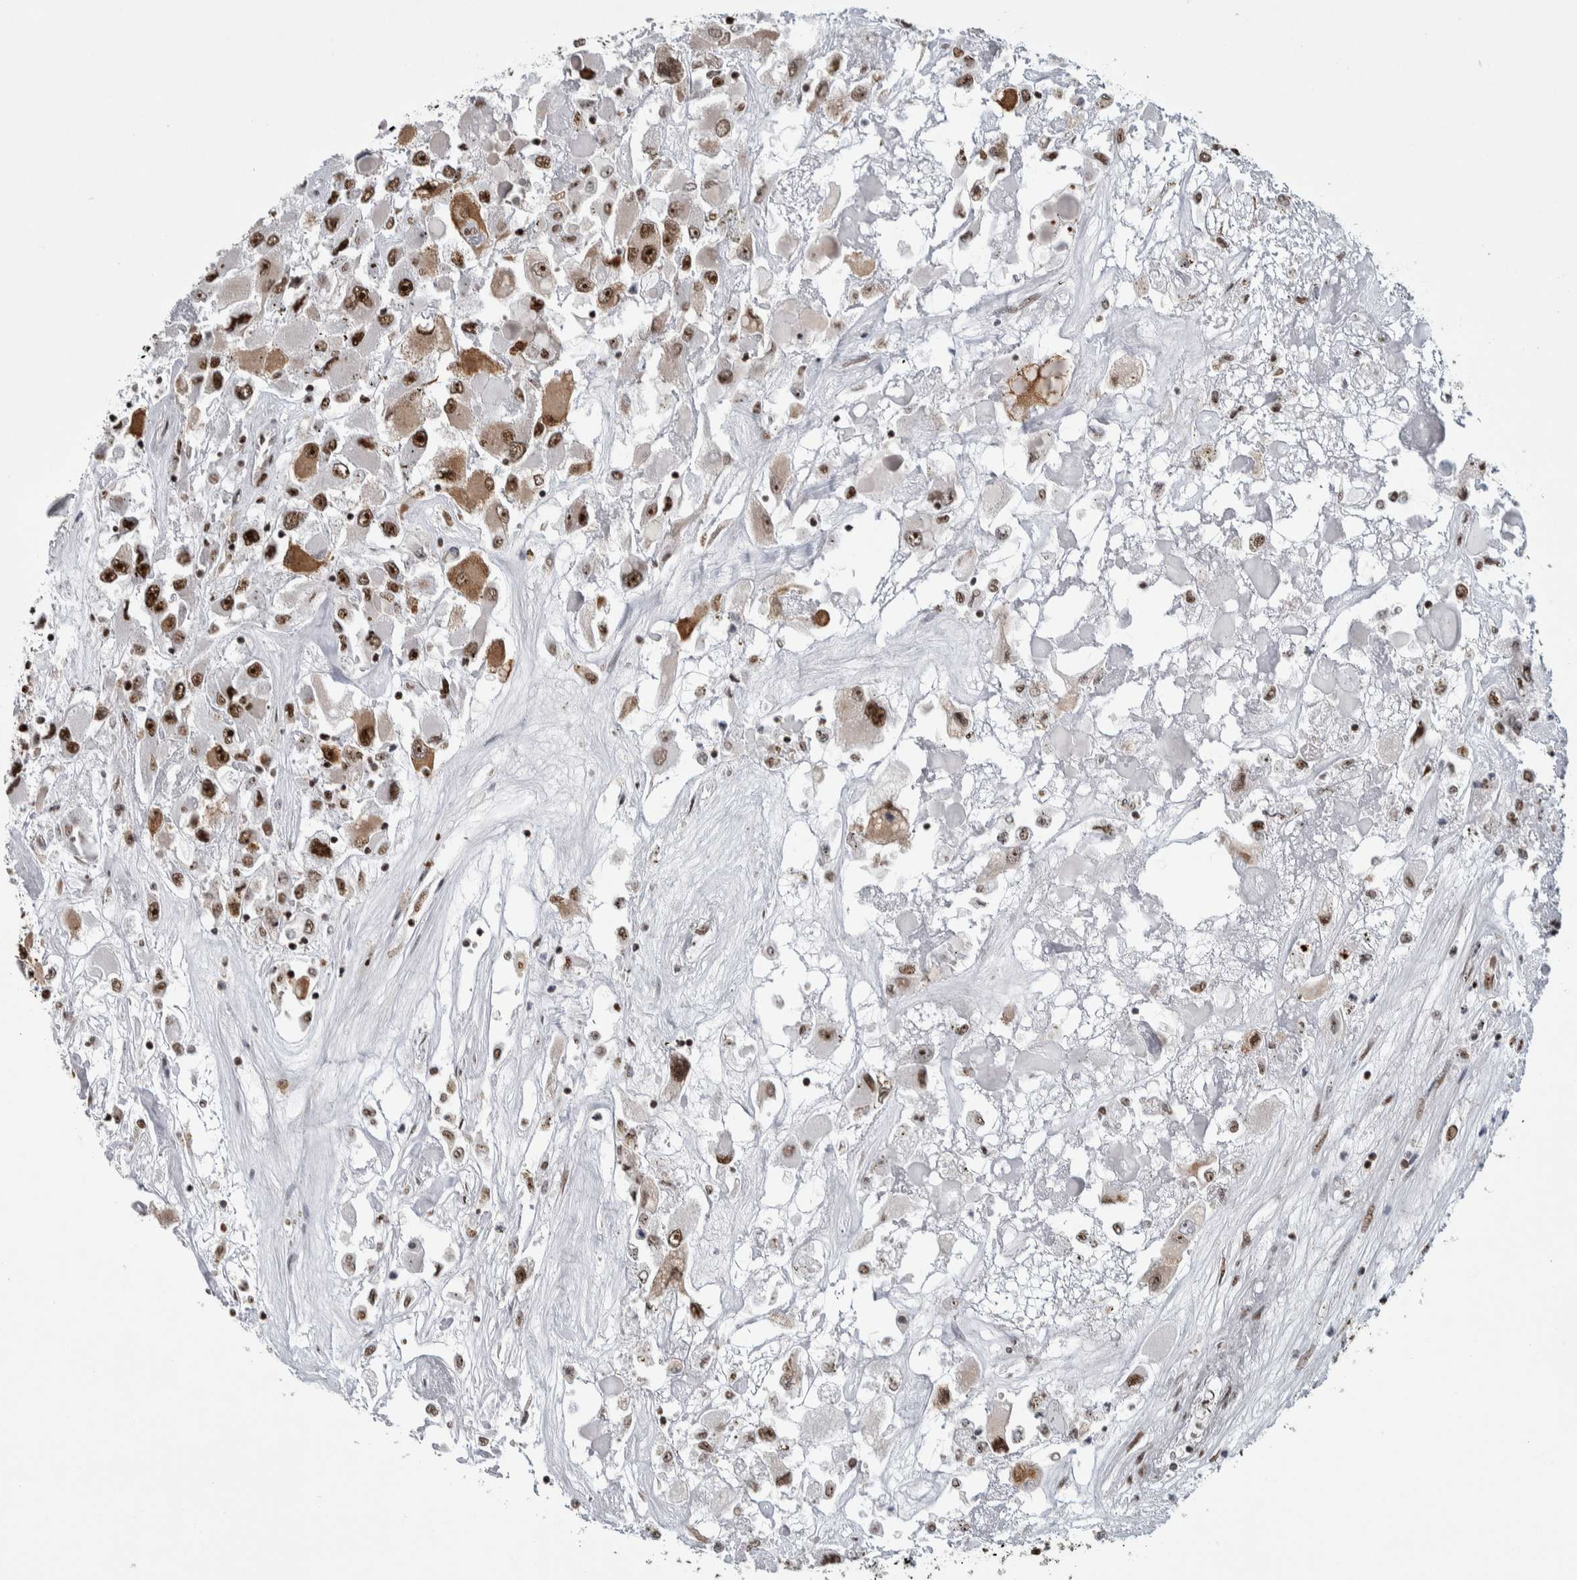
{"staining": {"intensity": "strong", "quantity": ">75%", "location": "cytoplasmic/membranous,nuclear"}, "tissue": "renal cancer", "cell_type": "Tumor cells", "image_type": "cancer", "snomed": [{"axis": "morphology", "description": "Adenocarcinoma, NOS"}, {"axis": "topography", "description": "Kidney"}], "caption": "A brown stain shows strong cytoplasmic/membranous and nuclear positivity of a protein in human renal cancer tumor cells.", "gene": "NCL", "patient": {"sex": "female", "age": 52}}